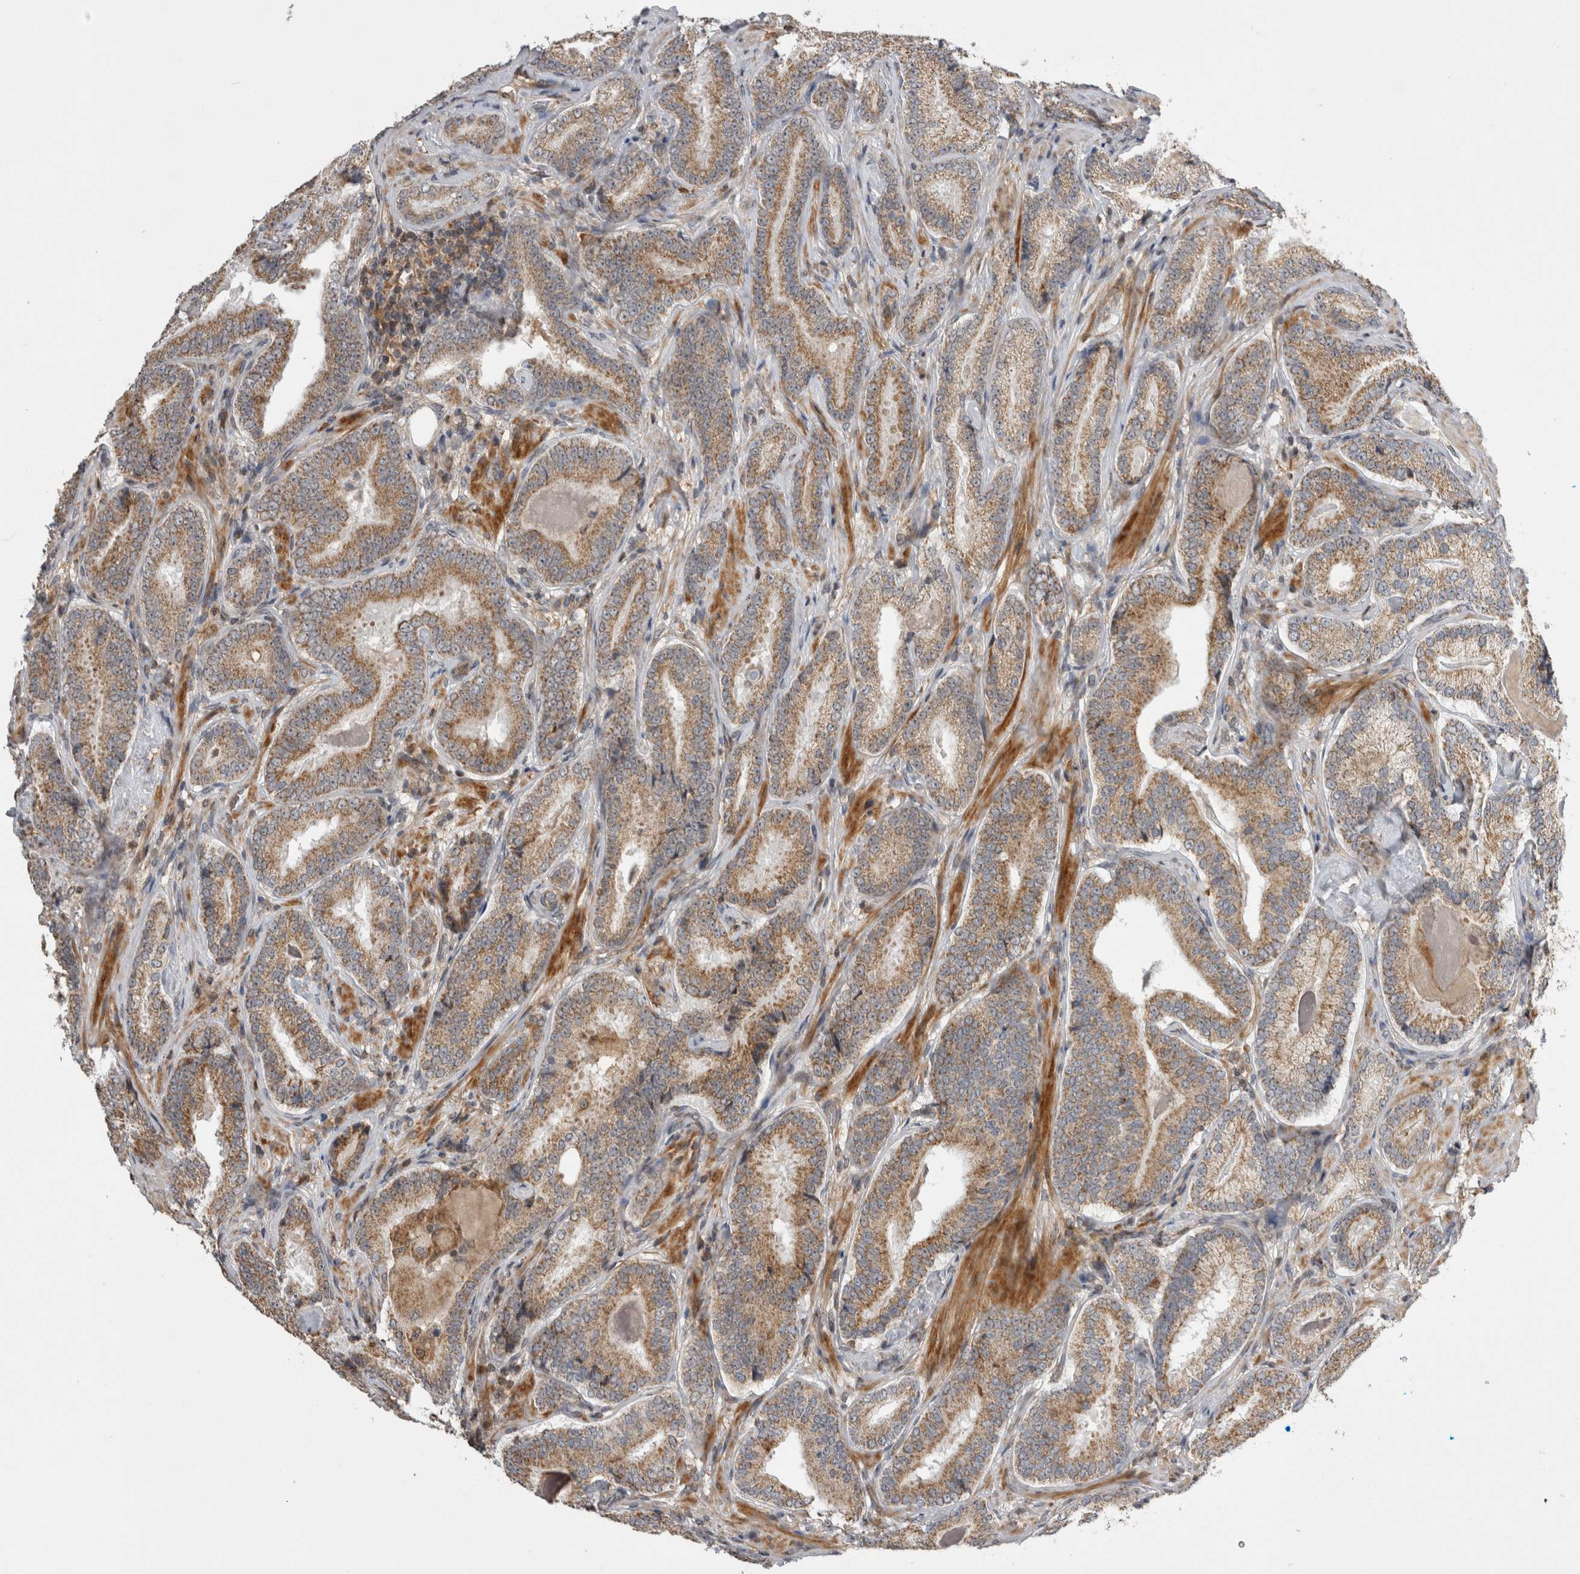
{"staining": {"intensity": "moderate", "quantity": ">75%", "location": "cytoplasmic/membranous"}, "tissue": "prostate cancer", "cell_type": "Tumor cells", "image_type": "cancer", "snomed": [{"axis": "morphology", "description": "Adenocarcinoma, Low grade"}, {"axis": "topography", "description": "Prostate"}], "caption": "Protein expression by IHC reveals moderate cytoplasmic/membranous positivity in about >75% of tumor cells in prostate cancer. (Brightfield microscopy of DAB IHC at high magnification).", "gene": "KCNIP1", "patient": {"sex": "male", "age": 51}}